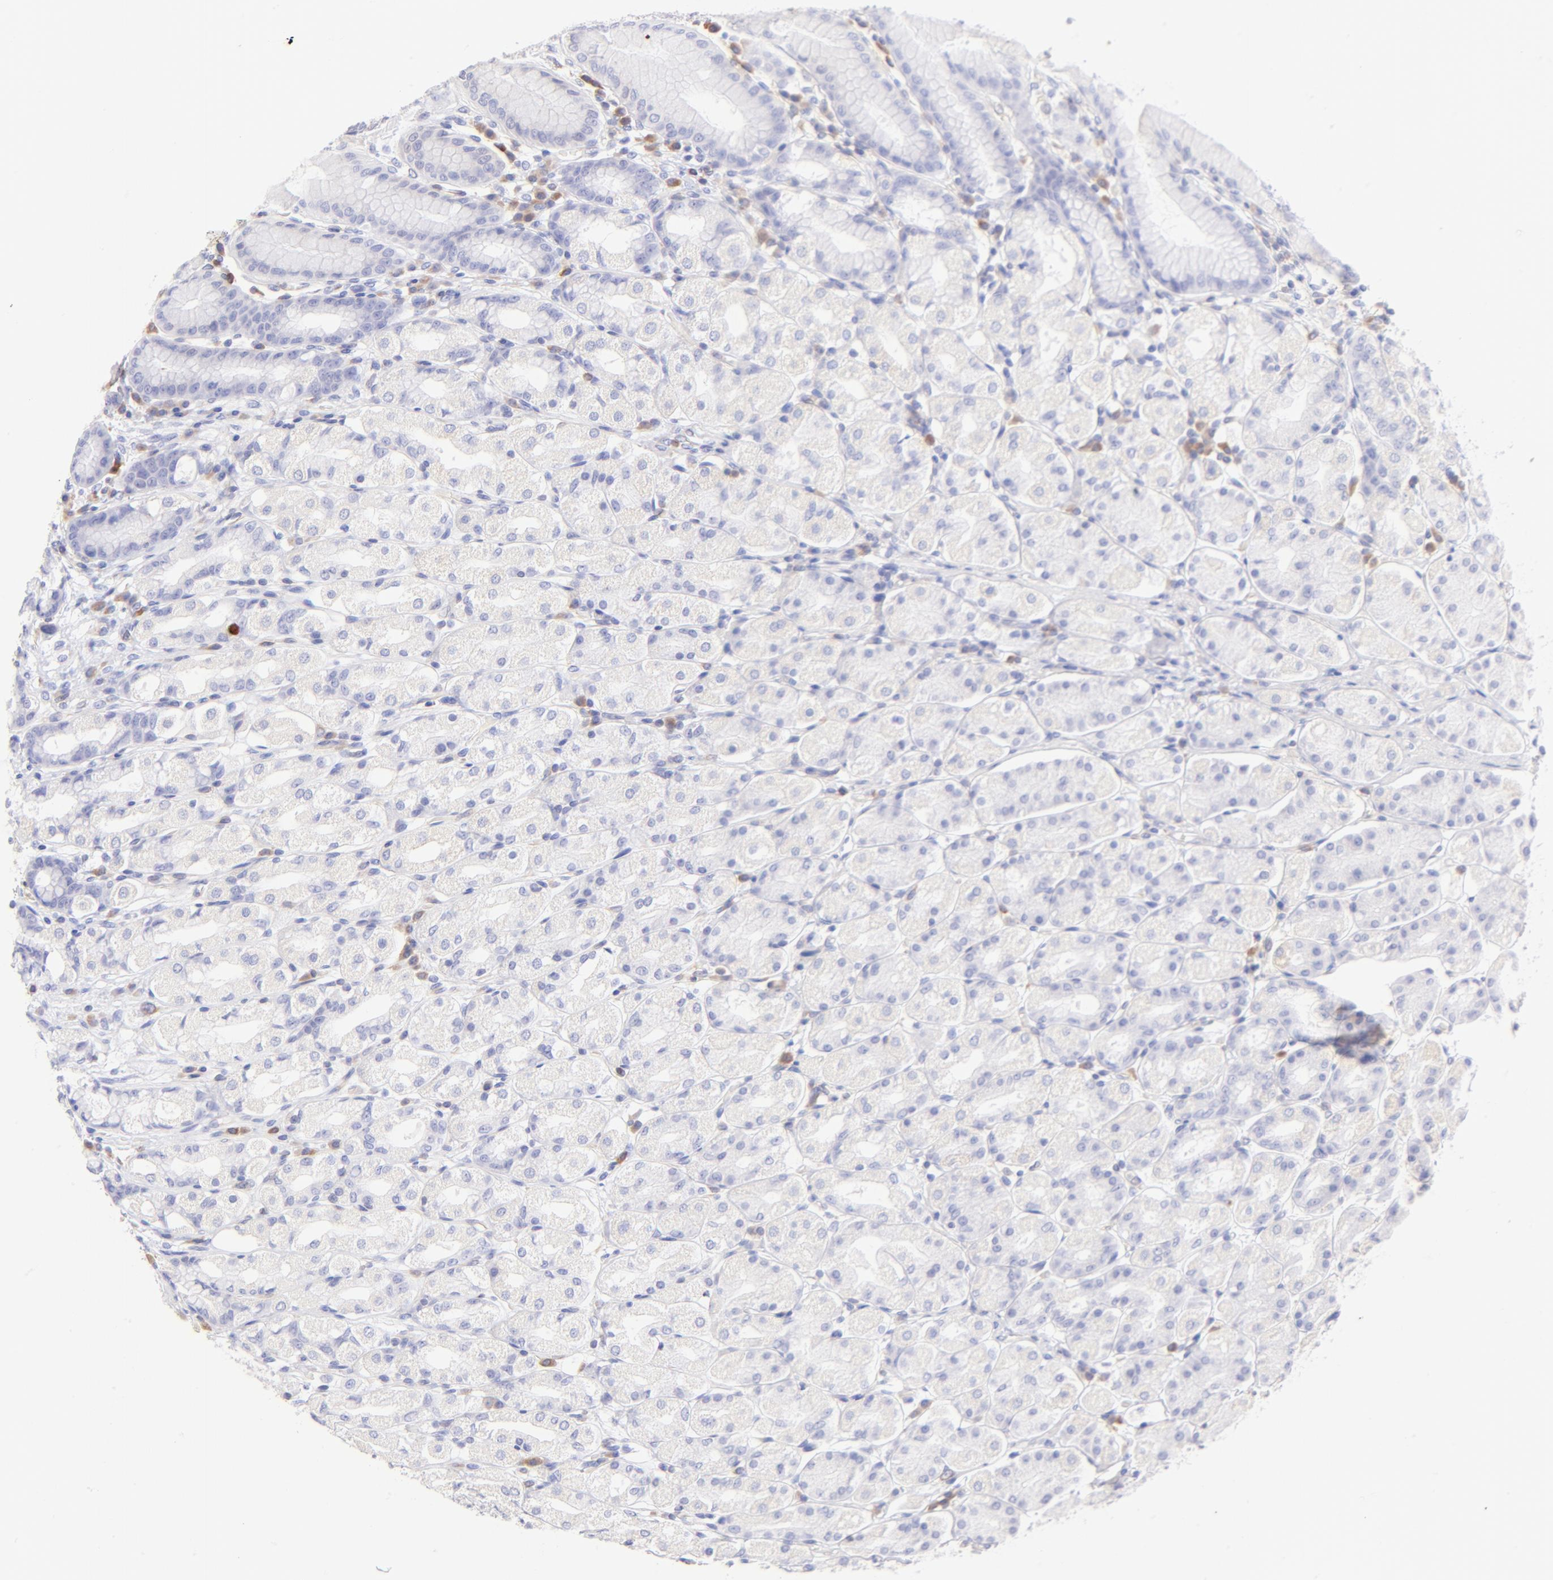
{"staining": {"intensity": "negative", "quantity": "none", "location": "none"}, "tissue": "stomach", "cell_type": "Glandular cells", "image_type": "normal", "snomed": [{"axis": "morphology", "description": "Normal tissue, NOS"}, {"axis": "topography", "description": "Stomach, upper"}], "caption": "Immunohistochemistry (IHC) of normal stomach shows no expression in glandular cells.", "gene": "IRAG2", "patient": {"sex": "male", "age": 68}}